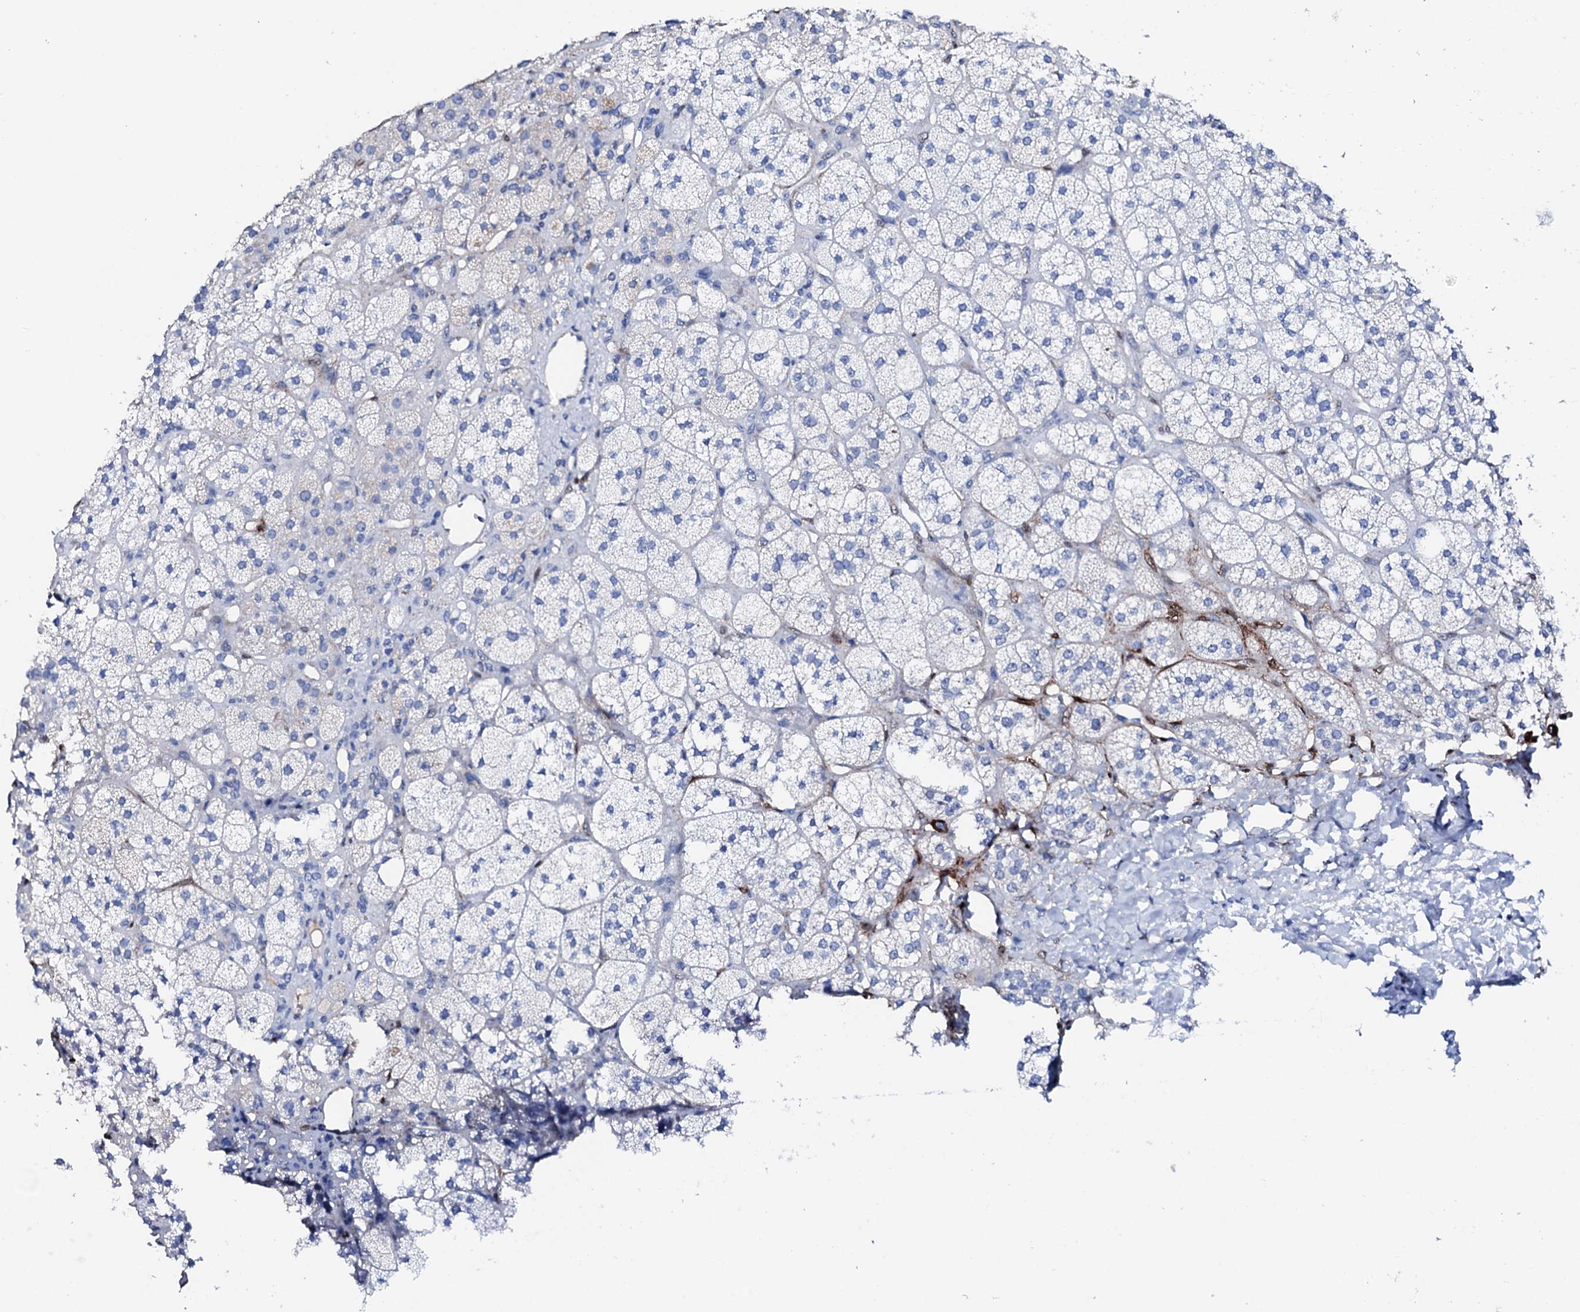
{"staining": {"intensity": "negative", "quantity": "none", "location": "none"}, "tissue": "adrenal gland", "cell_type": "Glandular cells", "image_type": "normal", "snomed": [{"axis": "morphology", "description": "Normal tissue, NOS"}, {"axis": "topography", "description": "Adrenal gland"}], "caption": "Glandular cells are negative for brown protein staining in unremarkable adrenal gland. (Stains: DAB immunohistochemistry (IHC) with hematoxylin counter stain, Microscopy: brightfield microscopy at high magnification).", "gene": "NRIP2", "patient": {"sex": "male", "age": 61}}